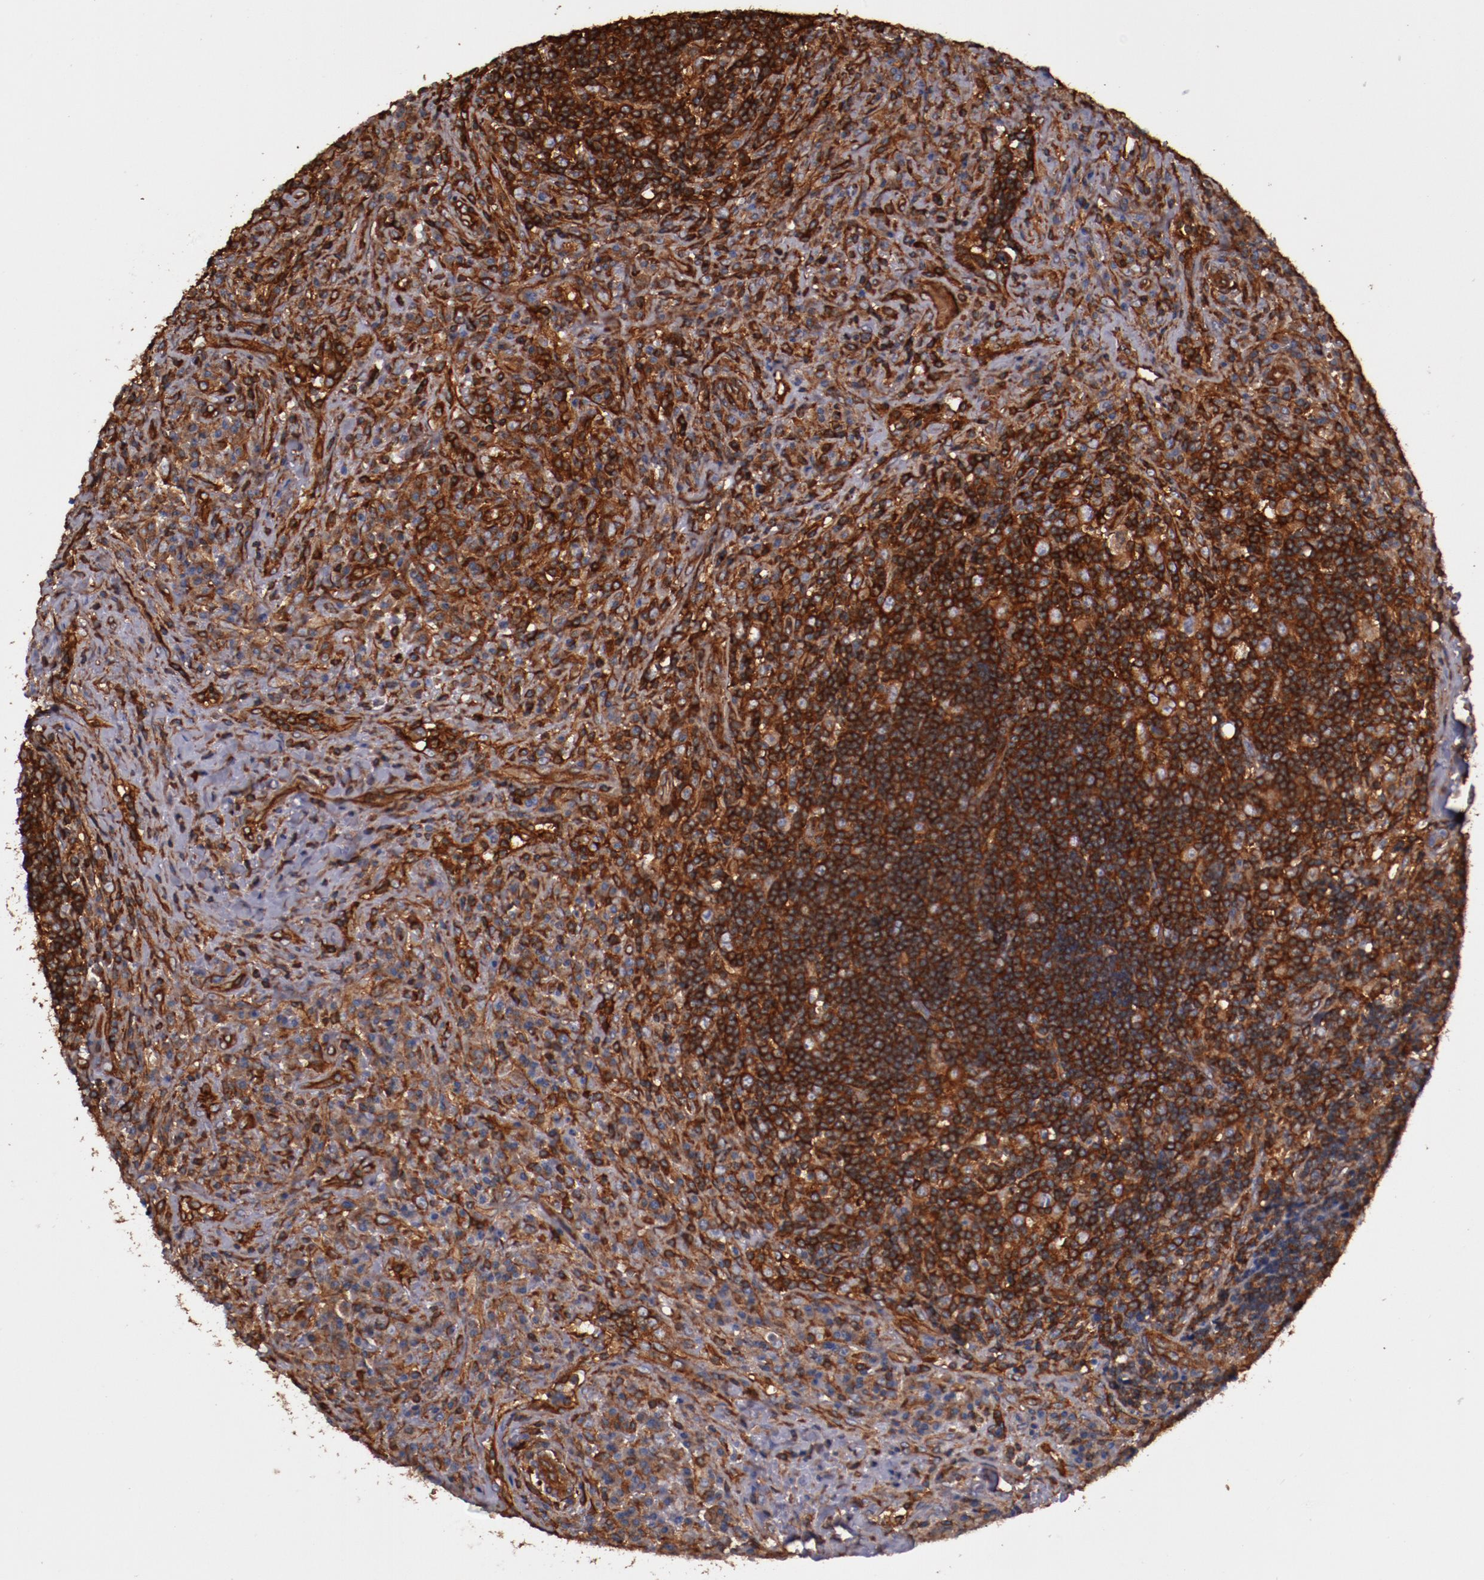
{"staining": {"intensity": "strong", "quantity": ">75%", "location": "cytoplasmic/membranous"}, "tissue": "lymphoma", "cell_type": "Tumor cells", "image_type": "cancer", "snomed": [{"axis": "morphology", "description": "Hodgkin's disease, NOS"}, {"axis": "topography", "description": "Lymph node"}], "caption": "Human lymphoma stained for a protein (brown) shows strong cytoplasmic/membranous positive staining in approximately >75% of tumor cells.", "gene": "TMOD3", "patient": {"sex": "female", "age": 25}}